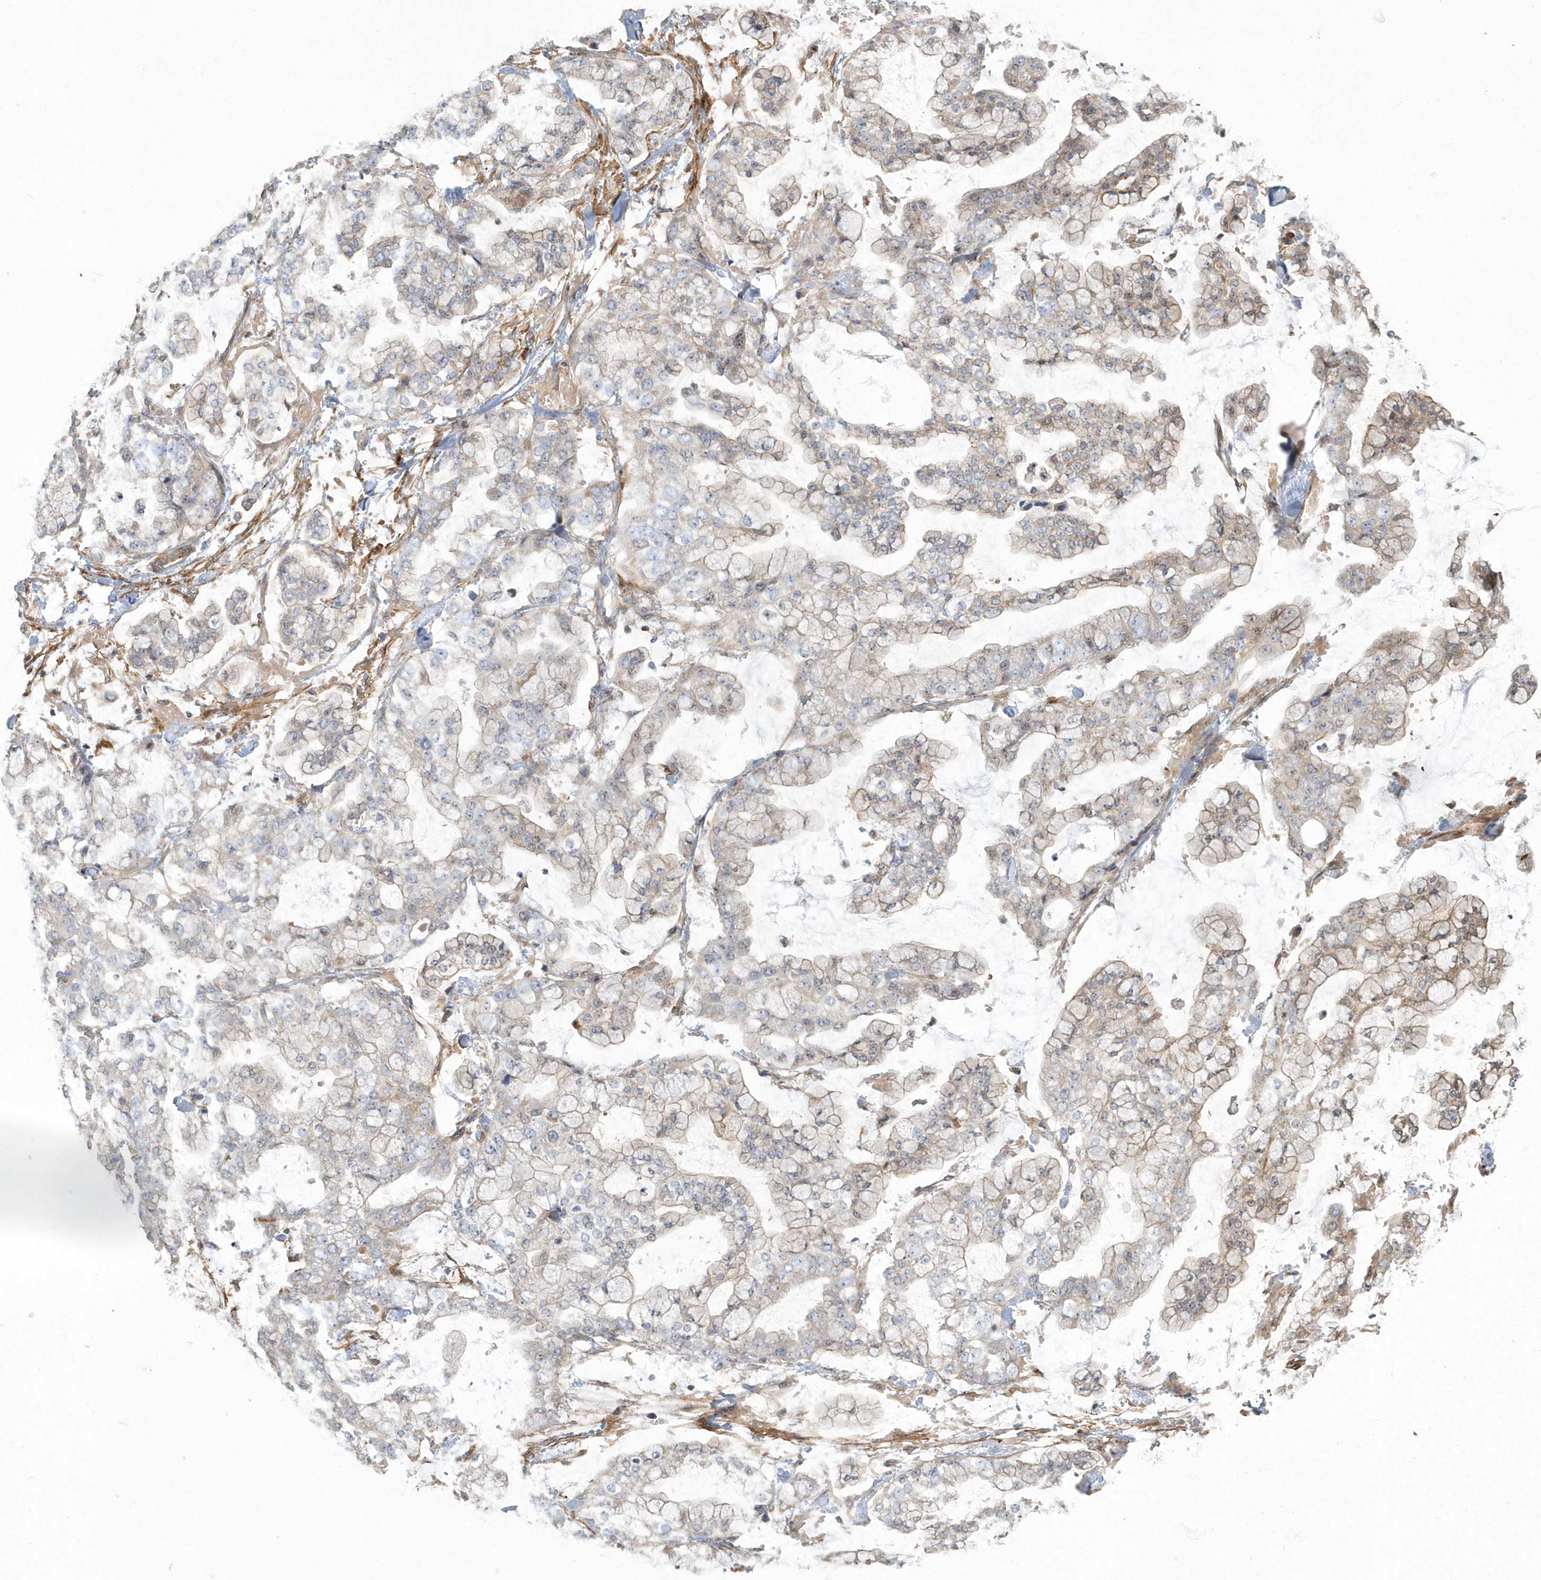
{"staining": {"intensity": "weak", "quantity": "25%-75%", "location": "cytoplasmic/membranous"}, "tissue": "stomach cancer", "cell_type": "Tumor cells", "image_type": "cancer", "snomed": [{"axis": "morphology", "description": "Normal tissue, NOS"}, {"axis": "morphology", "description": "Adenocarcinoma, NOS"}, {"axis": "topography", "description": "Stomach, upper"}, {"axis": "topography", "description": "Stomach"}], "caption": "A micrograph showing weak cytoplasmic/membranous positivity in about 25%-75% of tumor cells in stomach cancer, as visualized by brown immunohistochemical staining.", "gene": "ARHGEF38", "patient": {"sex": "male", "age": 76}}